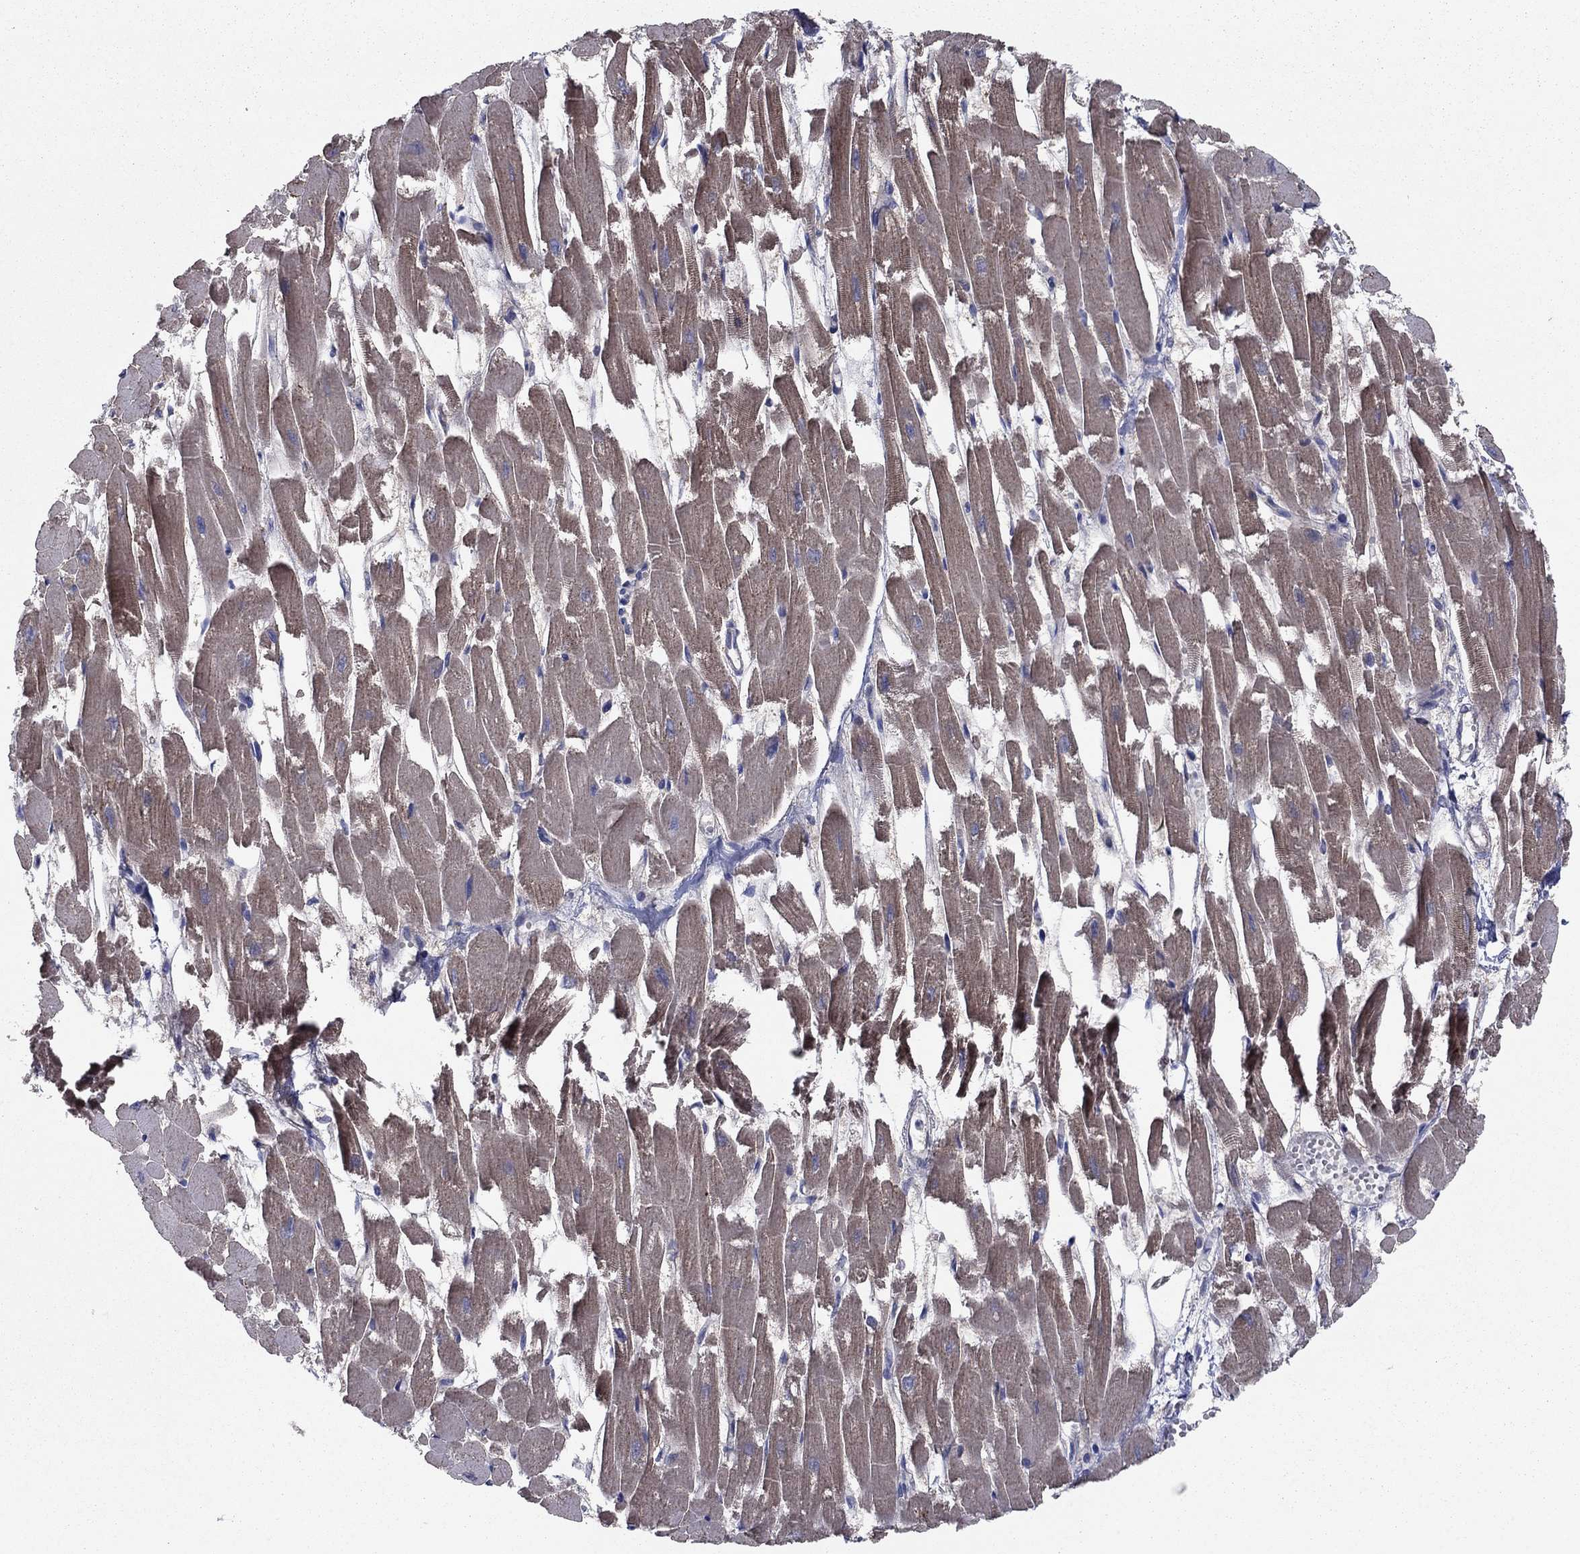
{"staining": {"intensity": "weak", "quantity": "25%-75%", "location": "cytoplasmic/membranous"}, "tissue": "heart muscle", "cell_type": "Cardiomyocytes", "image_type": "normal", "snomed": [{"axis": "morphology", "description": "Normal tissue, NOS"}, {"axis": "topography", "description": "Heart"}], "caption": "Protein analysis of benign heart muscle displays weak cytoplasmic/membranous staining in about 25%-75% of cardiomyocytes. (Stains: DAB in brown, nuclei in blue, Microscopy: brightfield microscopy at high magnification).", "gene": "GRHPR", "patient": {"sex": "female", "age": 52}}